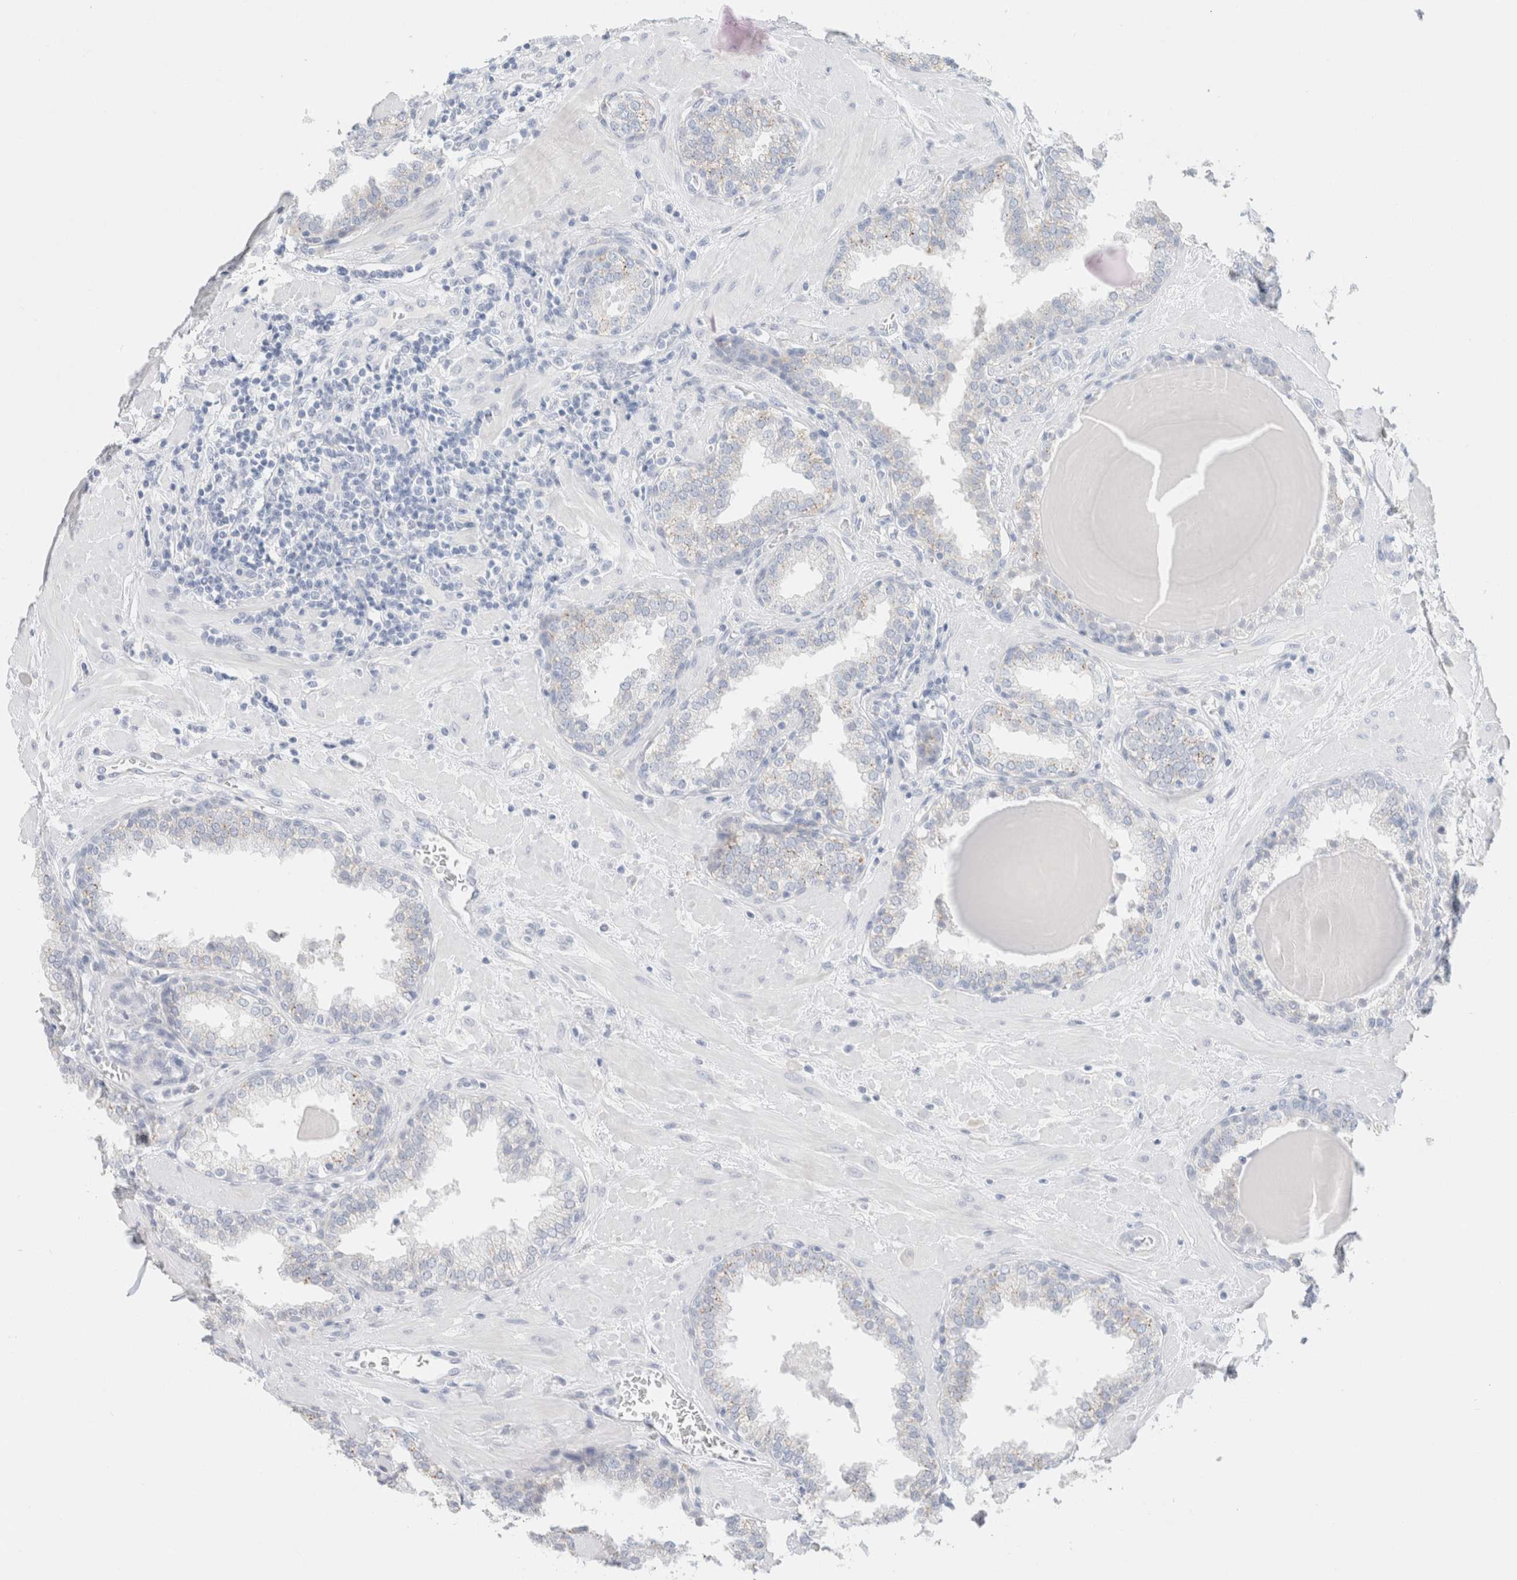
{"staining": {"intensity": "moderate", "quantity": "<25%", "location": "cytoplasmic/membranous"}, "tissue": "prostate", "cell_type": "Glandular cells", "image_type": "normal", "snomed": [{"axis": "morphology", "description": "Normal tissue, NOS"}, {"axis": "topography", "description": "Prostate"}], "caption": "Glandular cells demonstrate low levels of moderate cytoplasmic/membranous expression in about <25% of cells in unremarkable prostate. Ihc stains the protein of interest in brown and the nuclei are stained blue.", "gene": "CPQ", "patient": {"sex": "male", "age": 51}}